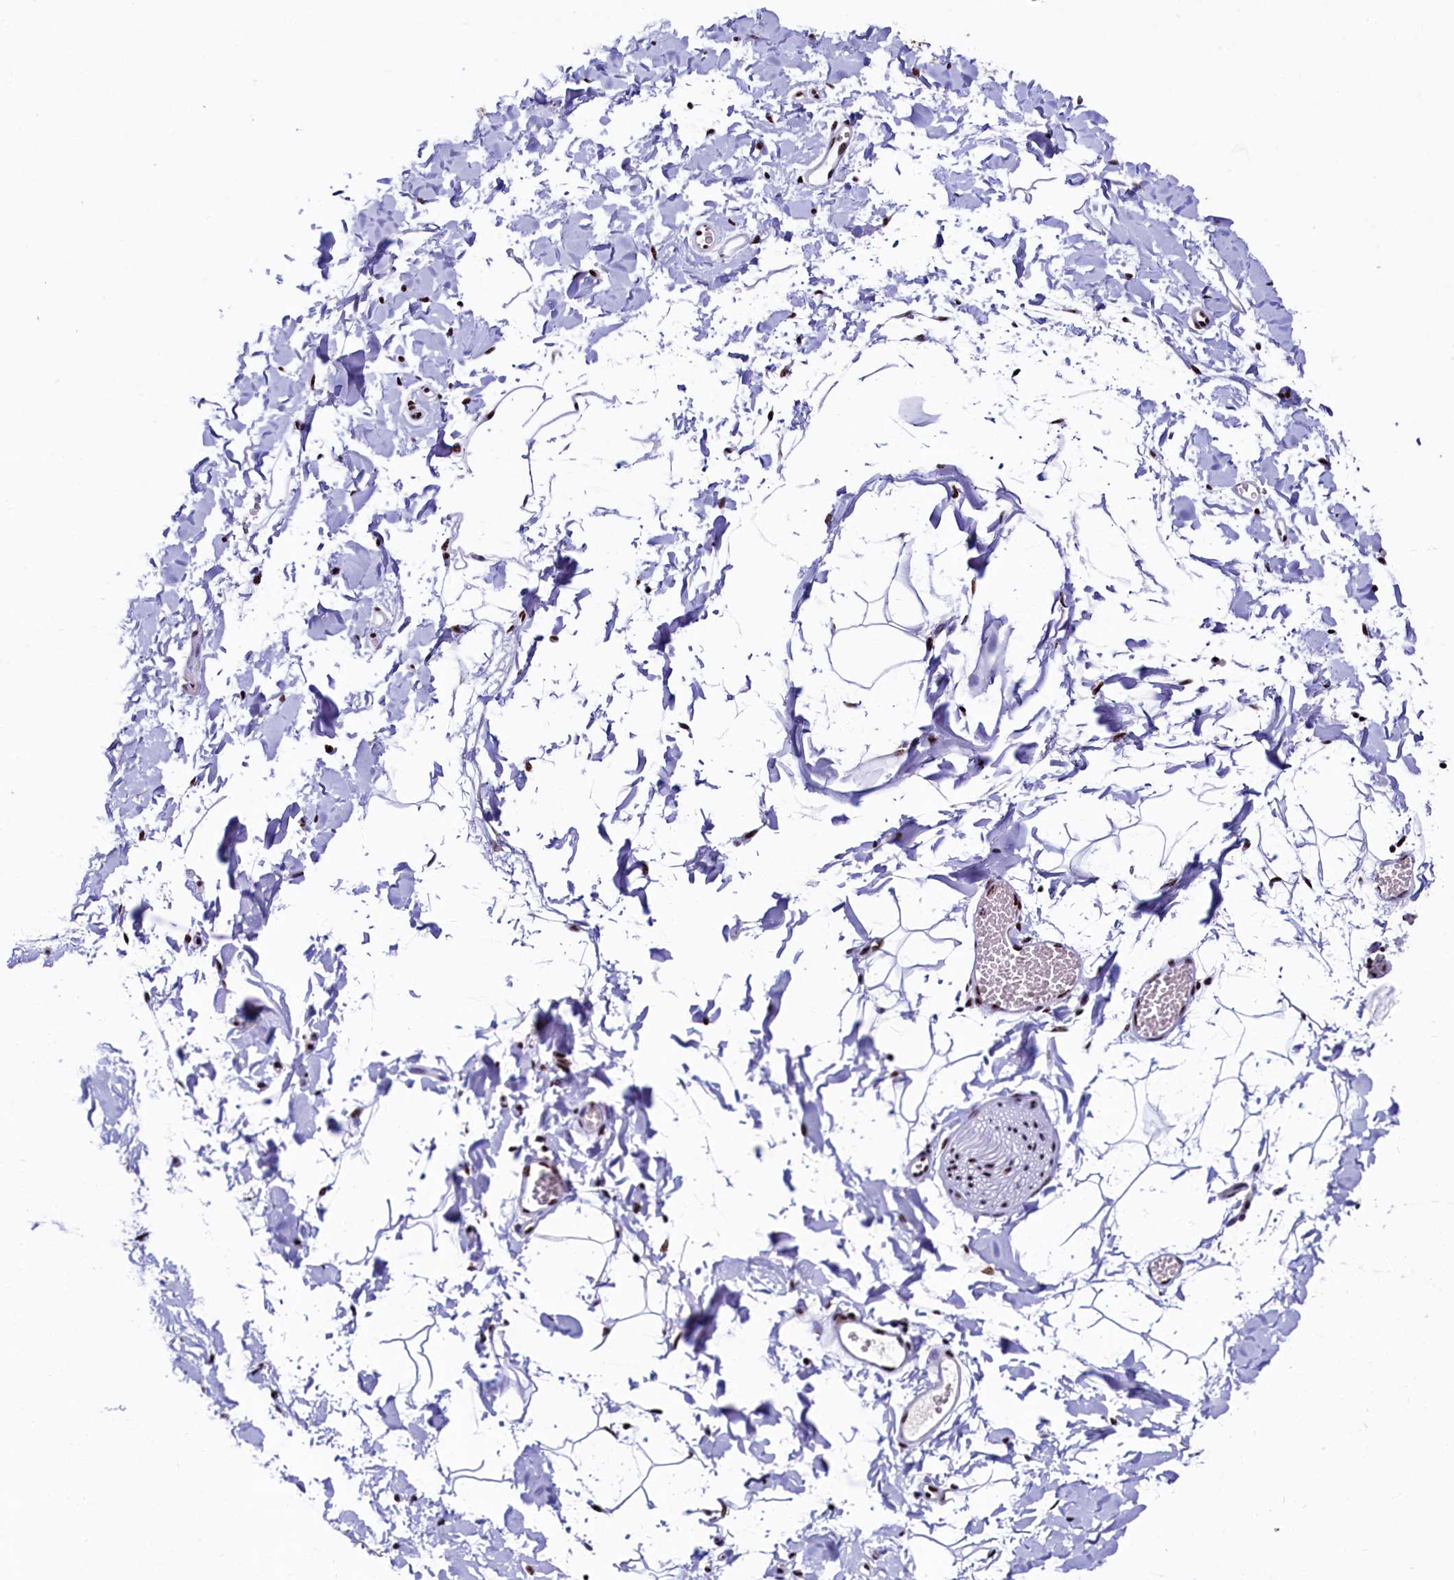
{"staining": {"intensity": "moderate", "quantity": ">75%", "location": "nuclear"}, "tissue": "adipose tissue", "cell_type": "Adipocytes", "image_type": "normal", "snomed": [{"axis": "morphology", "description": "Normal tissue, NOS"}, {"axis": "topography", "description": "Gallbladder"}, {"axis": "topography", "description": "Peripheral nerve tissue"}], "caption": "A high-resolution photomicrograph shows immunohistochemistry (IHC) staining of unremarkable adipose tissue, which displays moderate nuclear staining in approximately >75% of adipocytes.", "gene": "SRRM2", "patient": {"sex": "male", "age": 38}}